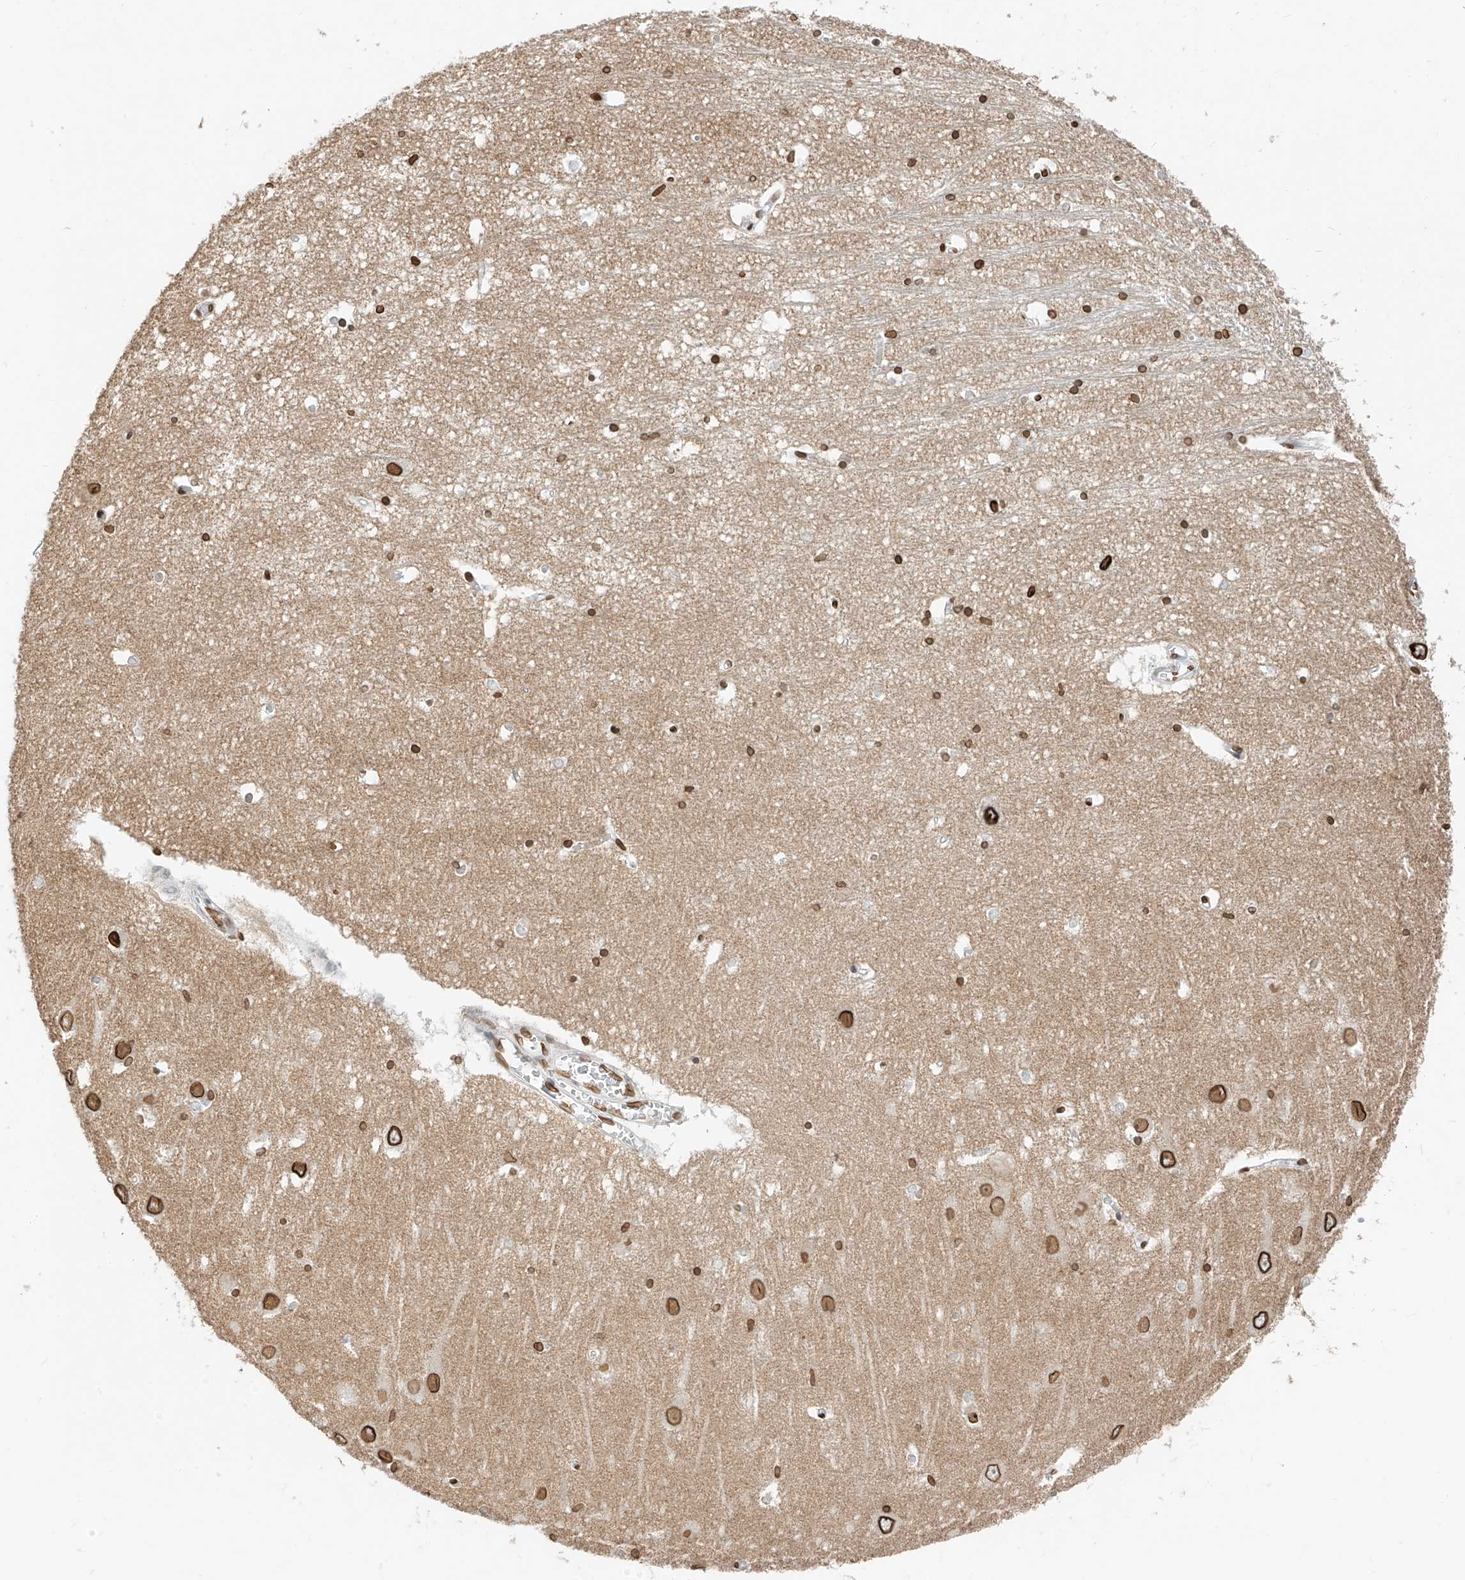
{"staining": {"intensity": "strong", "quantity": ">75%", "location": "cytoplasmic/membranous,nuclear"}, "tissue": "hippocampus", "cell_type": "Glial cells", "image_type": "normal", "snomed": [{"axis": "morphology", "description": "Normal tissue, NOS"}, {"axis": "topography", "description": "Hippocampus"}], "caption": "Immunohistochemical staining of unremarkable human hippocampus exhibits high levels of strong cytoplasmic/membranous,nuclear expression in about >75% of glial cells. Using DAB (brown) and hematoxylin (blue) stains, captured at high magnification using brightfield microscopy.", "gene": "SAMD15", "patient": {"sex": "male", "age": 70}}